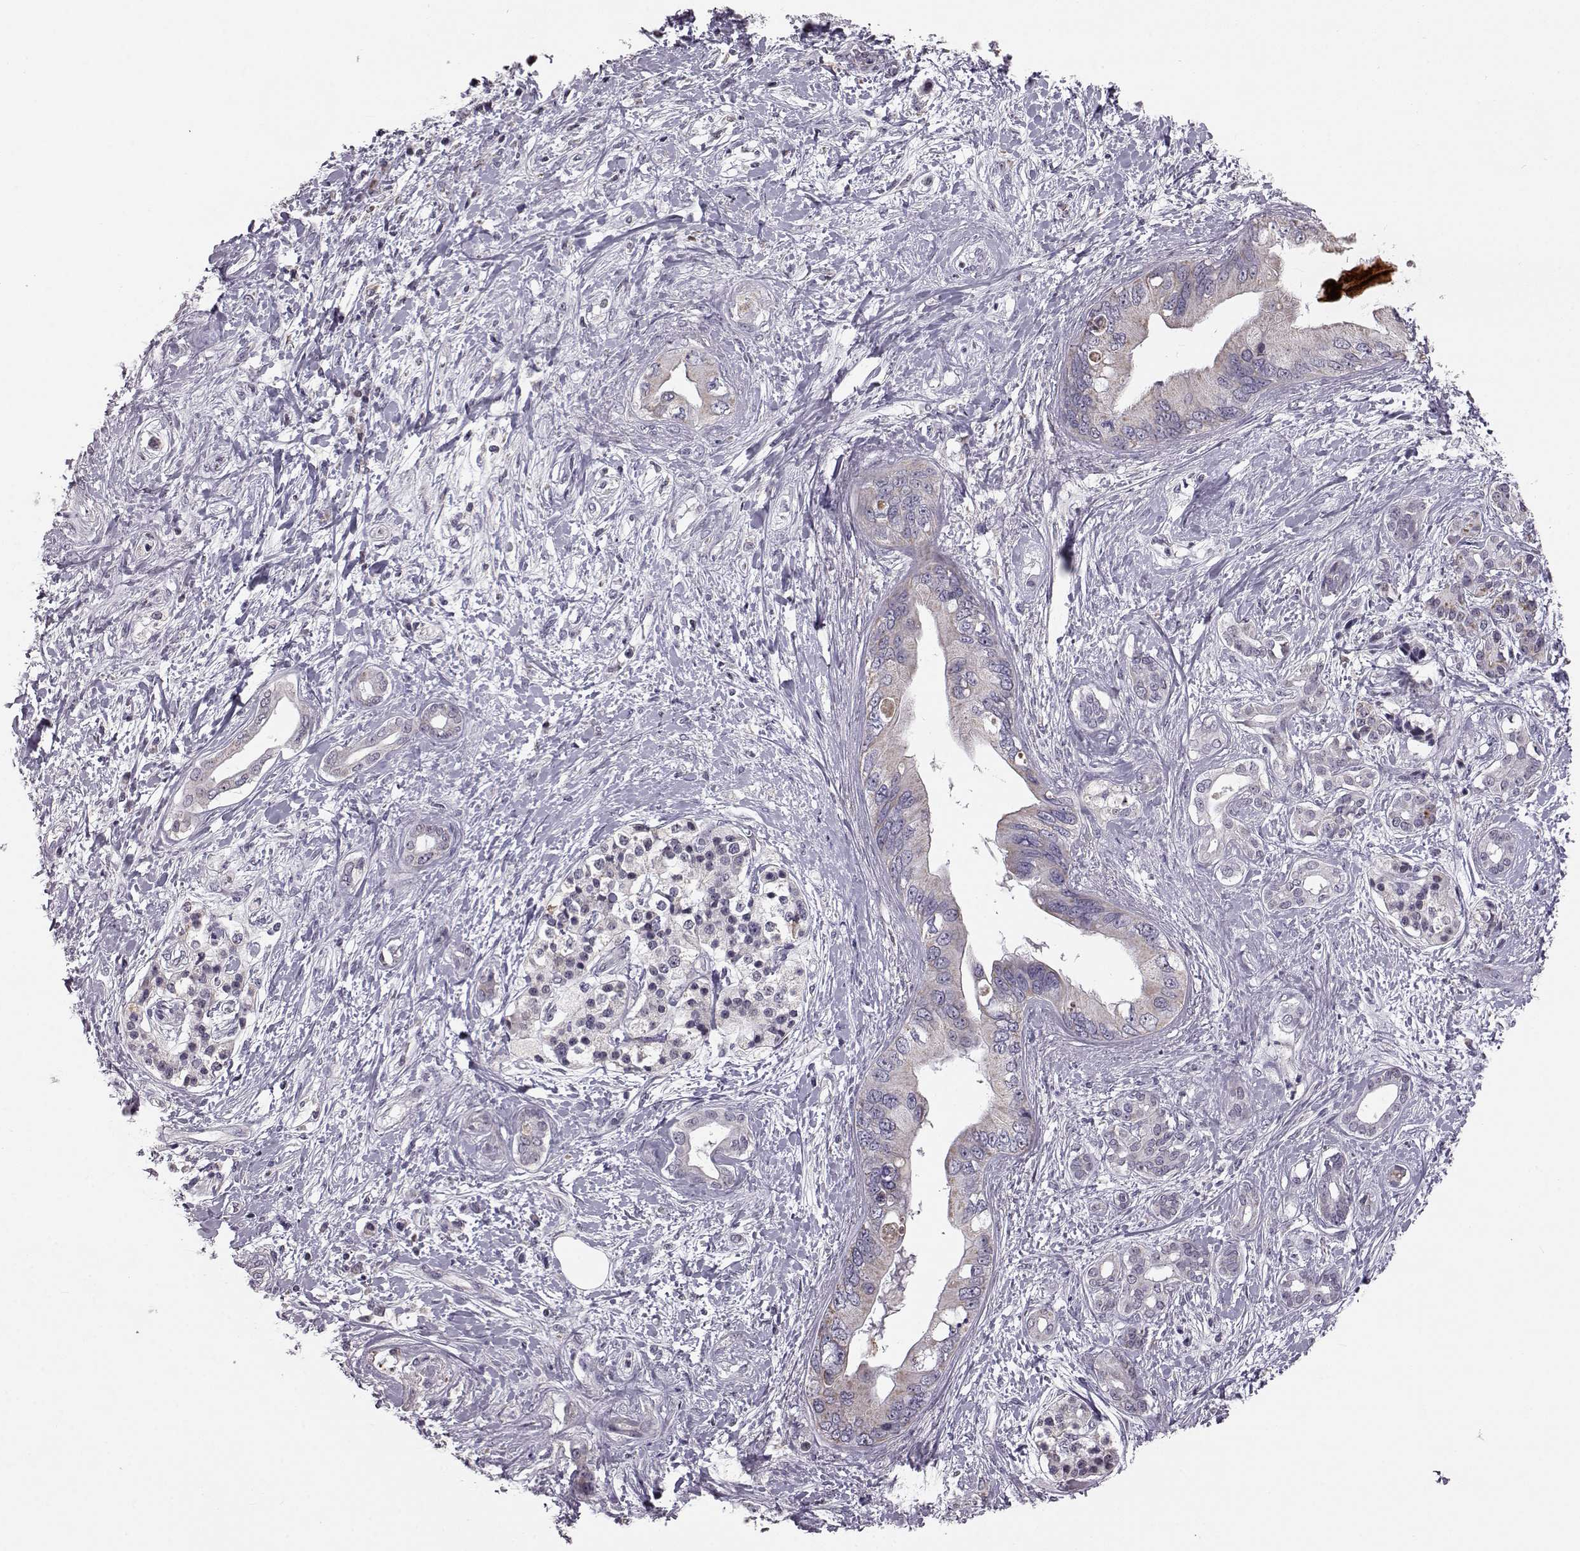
{"staining": {"intensity": "weak", "quantity": "<25%", "location": "cytoplasmic/membranous"}, "tissue": "pancreatic cancer", "cell_type": "Tumor cells", "image_type": "cancer", "snomed": [{"axis": "morphology", "description": "Adenocarcinoma, NOS"}, {"axis": "topography", "description": "Pancreas"}], "caption": "High power microscopy photomicrograph of an IHC histopathology image of pancreatic cancer (adenocarcinoma), revealing no significant staining in tumor cells. The staining was performed using DAB to visualize the protein expression in brown, while the nuclei were stained in blue with hematoxylin (Magnification: 20x).", "gene": "ALDH3A1", "patient": {"sex": "female", "age": 56}}